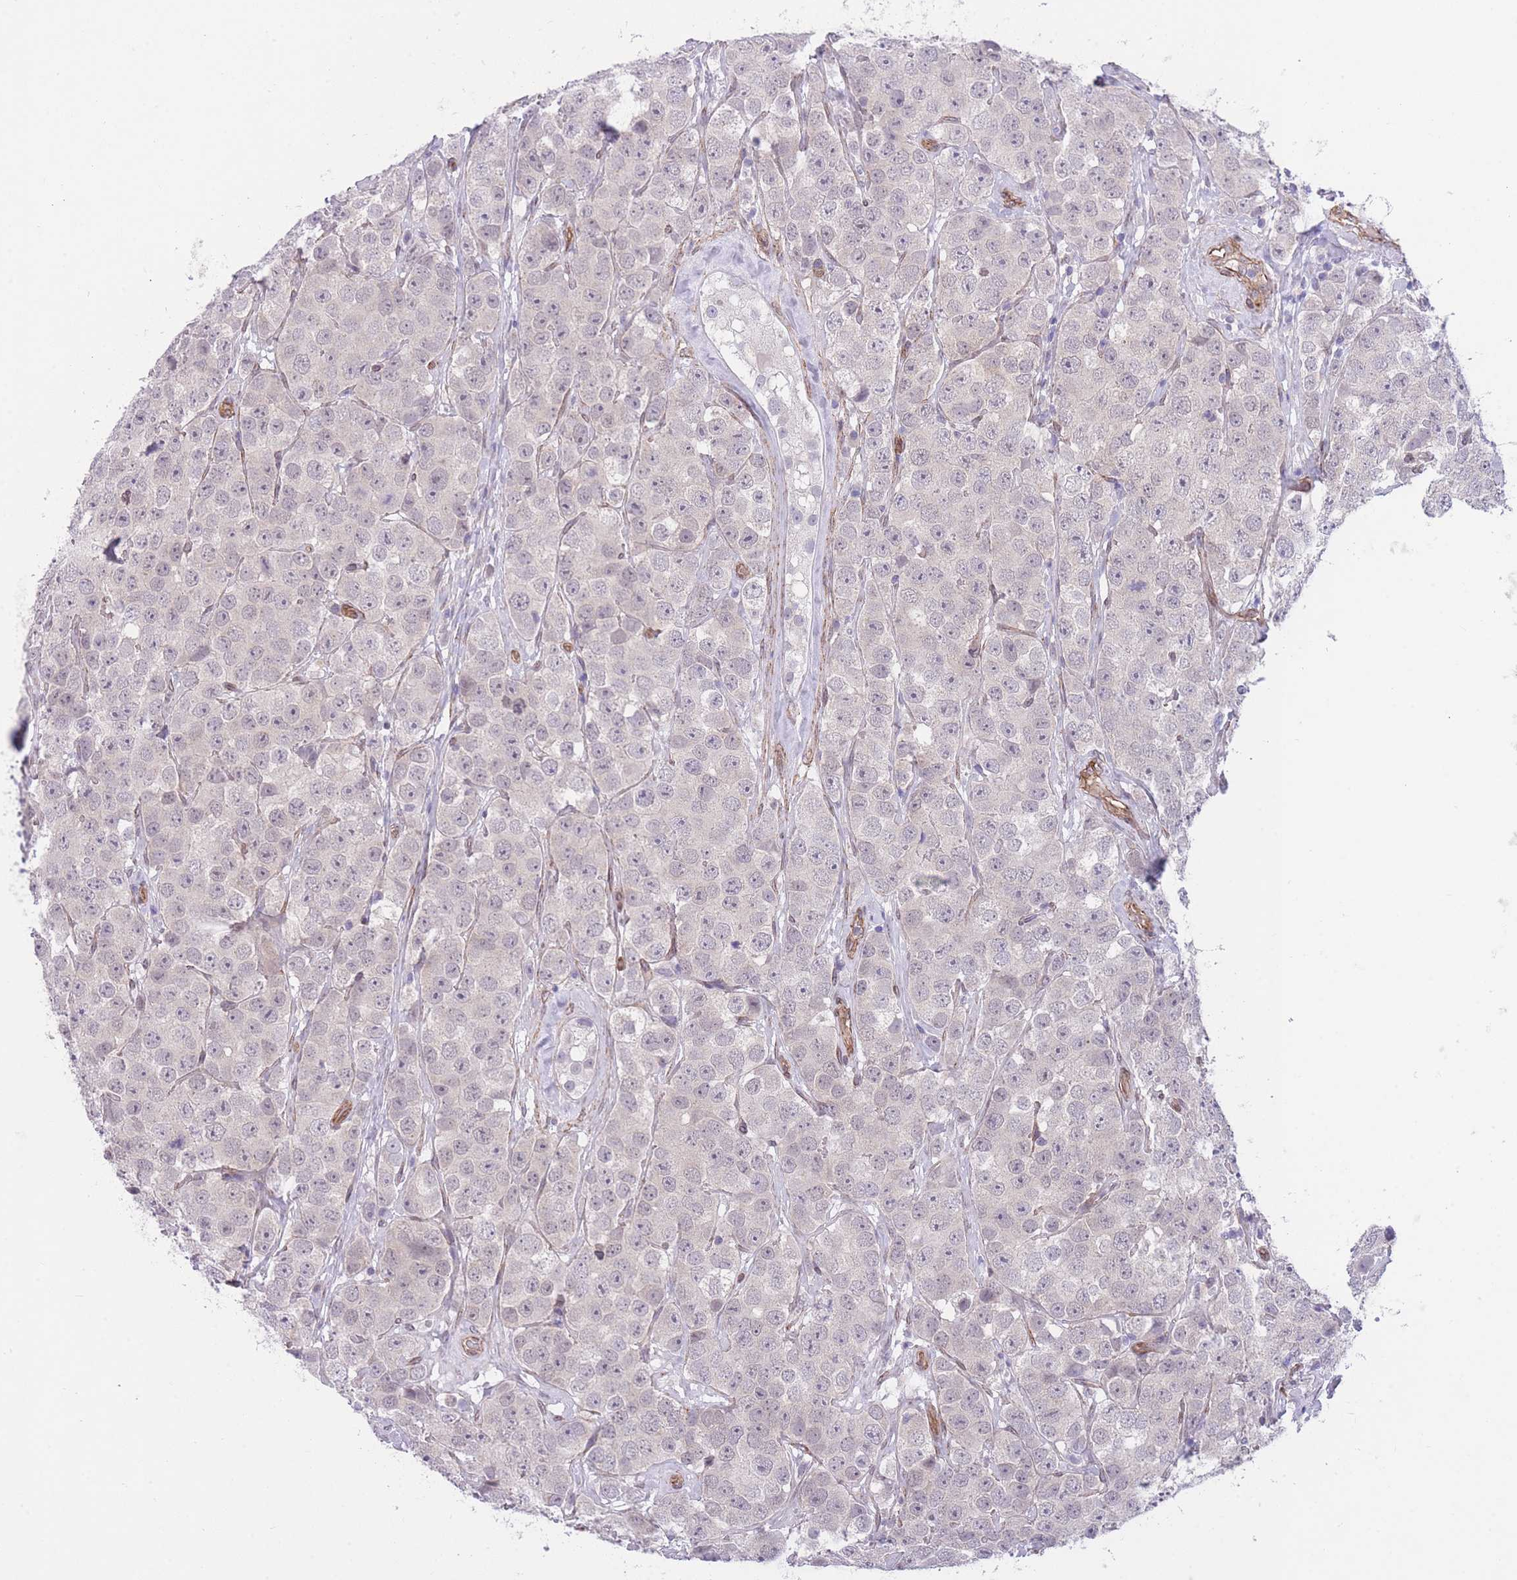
{"staining": {"intensity": "negative", "quantity": "none", "location": "none"}, "tissue": "testis cancer", "cell_type": "Tumor cells", "image_type": "cancer", "snomed": [{"axis": "morphology", "description": "Seminoma, NOS"}, {"axis": "topography", "description": "Testis"}], "caption": "This is an immunohistochemistry (IHC) micrograph of human testis cancer (seminoma). There is no expression in tumor cells.", "gene": "QTRT1", "patient": {"sex": "male", "age": 28}}